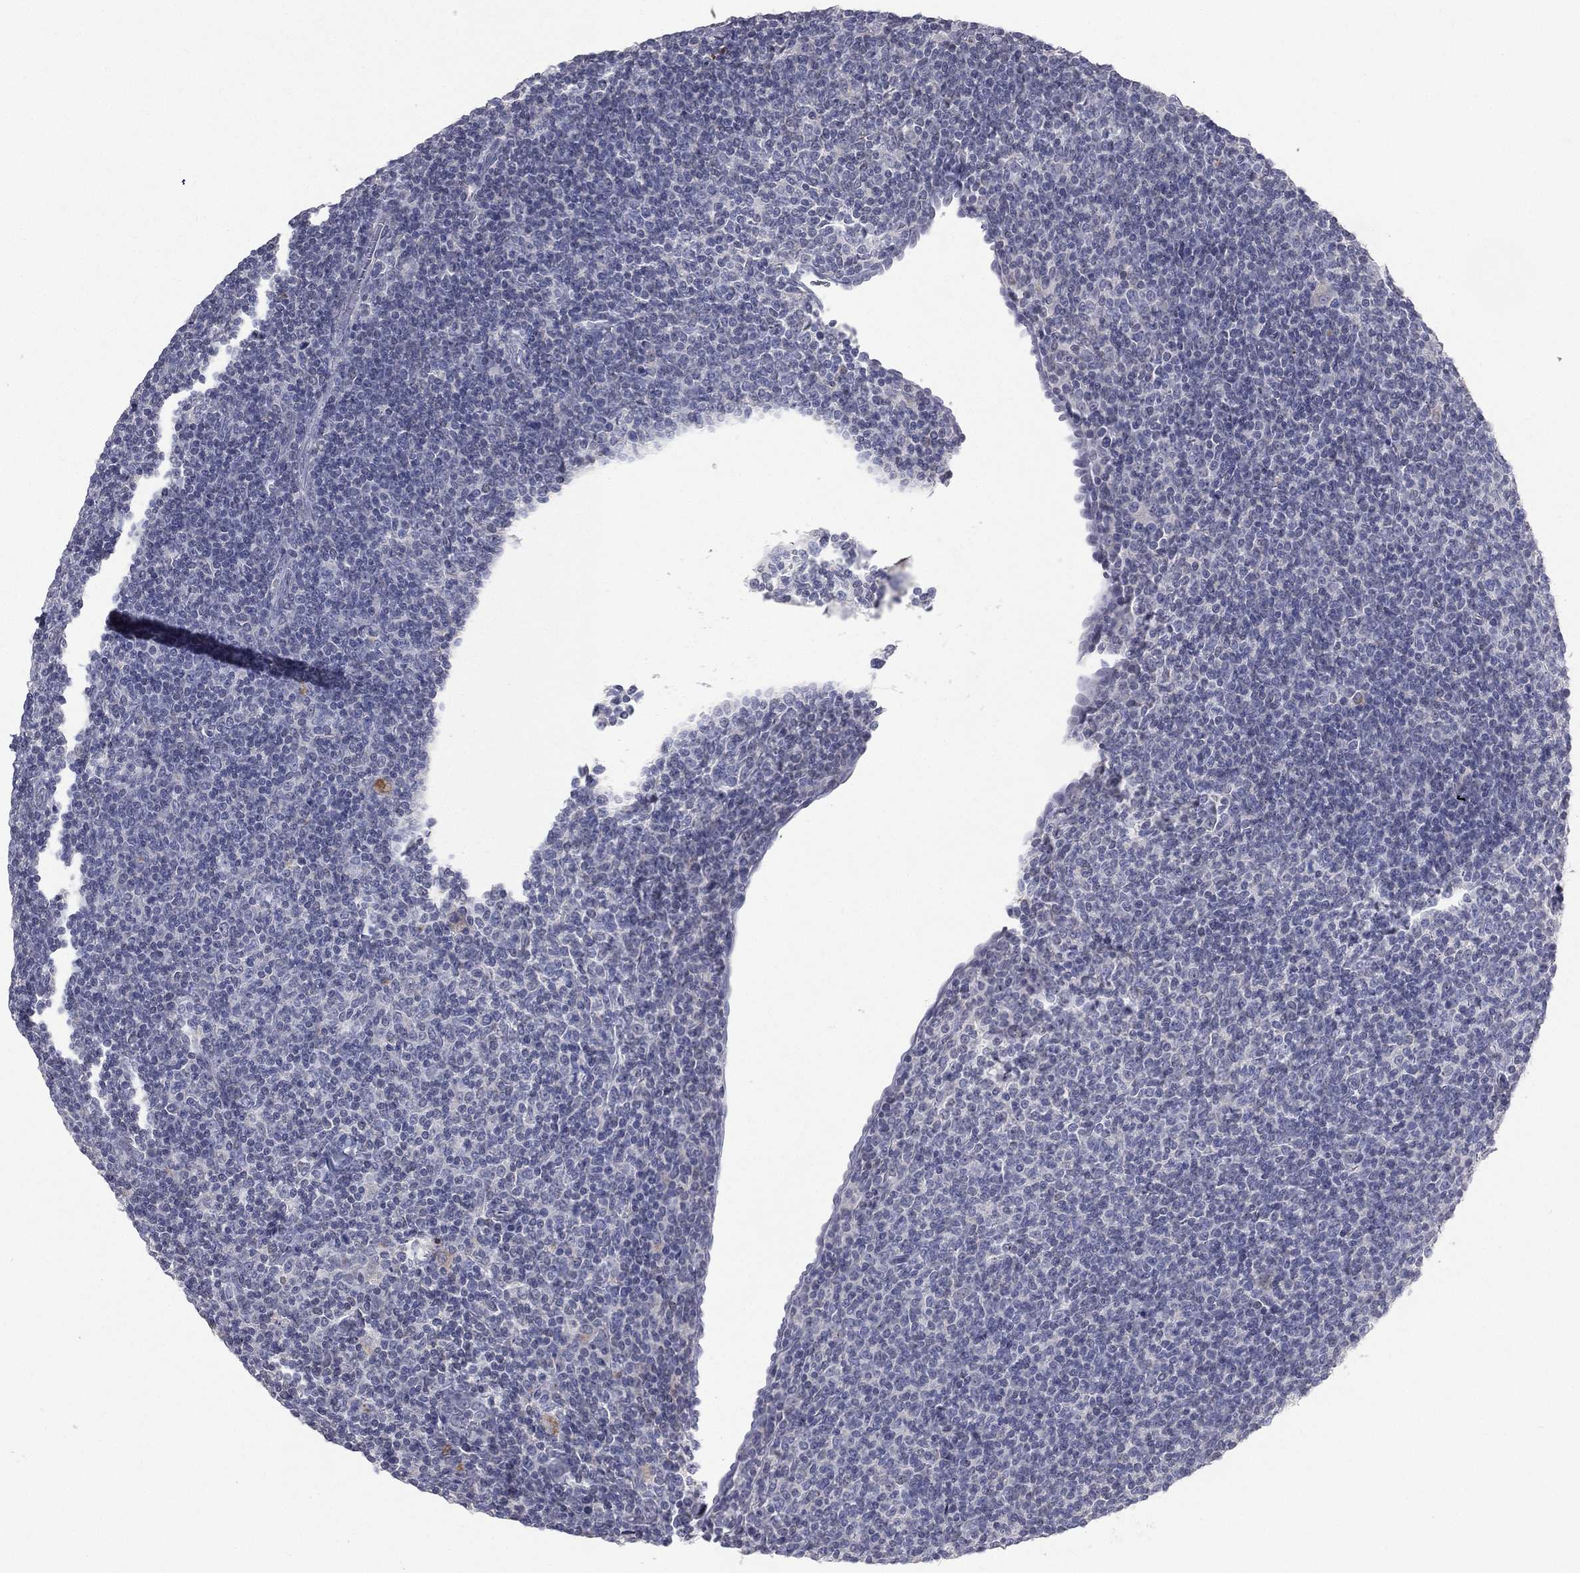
{"staining": {"intensity": "moderate", "quantity": "<25%", "location": "nuclear"}, "tissue": "lymphoma", "cell_type": "Tumor cells", "image_type": "cancer", "snomed": [{"axis": "morphology", "description": "Malignant lymphoma, non-Hodgkin's type, Low grade"}, {"axis": "topography", "description": "Lymph node"}], "caption": "Immunohistochemistry photomicrograph of neoplastic tissue: human malignant lymphoma, non-Hodgkin's type (low-grade) stained using IHC shows low levels of moderate protein expression localized specifically in the nuclear of tumor cells, appearing as a nuclear brown color.", "gene": "DMKN", "patient": {"sex": "male", "age": 52}}